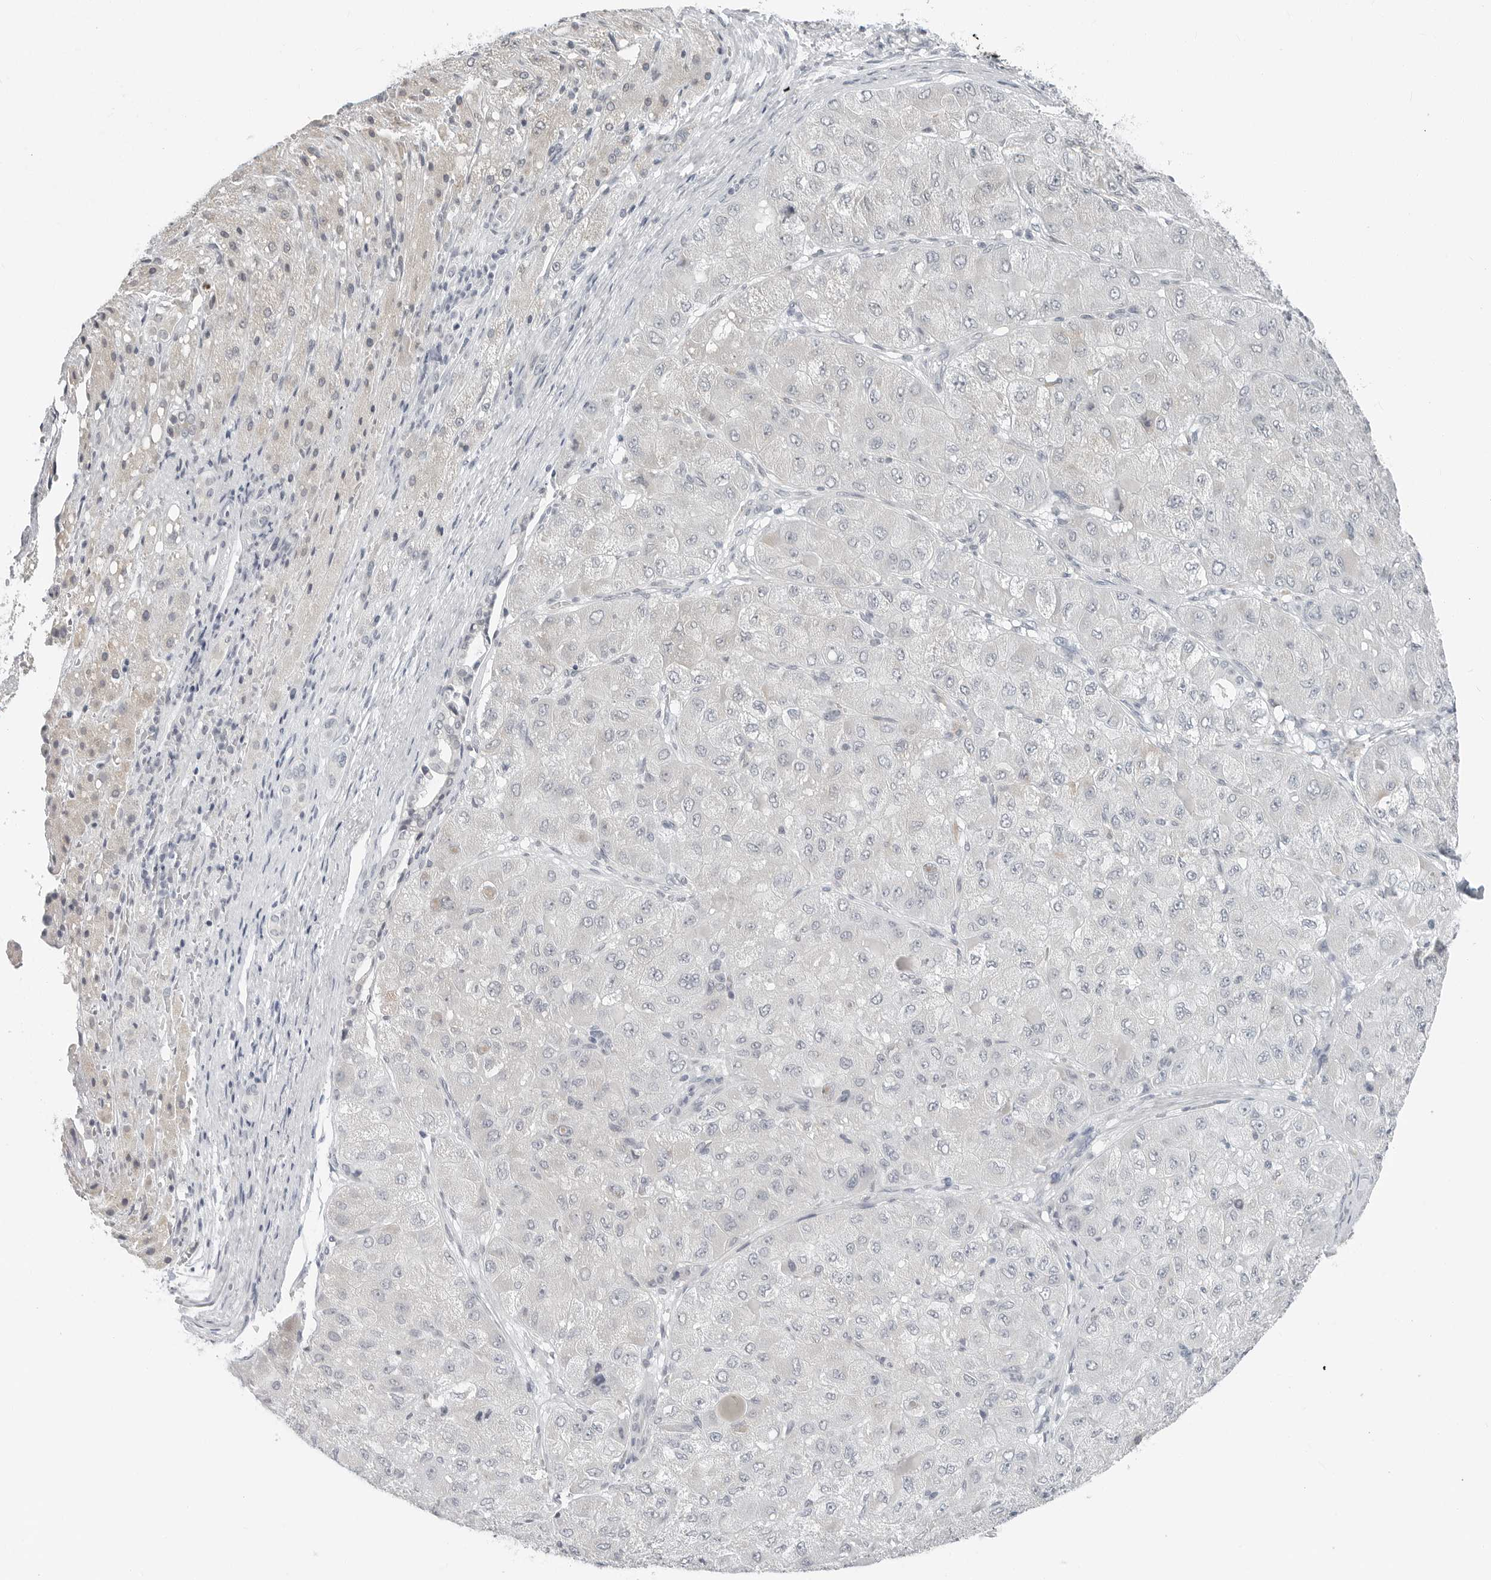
{"staining": {"intensity": "negative", "quantity": "none", "location": "none"}, "tissue": "liver cancer", "cell_type": "Tumor cells", "image_type": "cancer", "snomed": [{"axis": "morphology", "description": "Carcinoma, Hepatocellular, NOS"}, {"axis": "topography", "description": "Liver"}], "caption": "DAB immunohistochemical staining of hepatocellular carcinoma (liver) demonstrates no significant staining in tumor cells.", "gene": "XIRP1", "patient": {"sex": "male", "age": 80}}